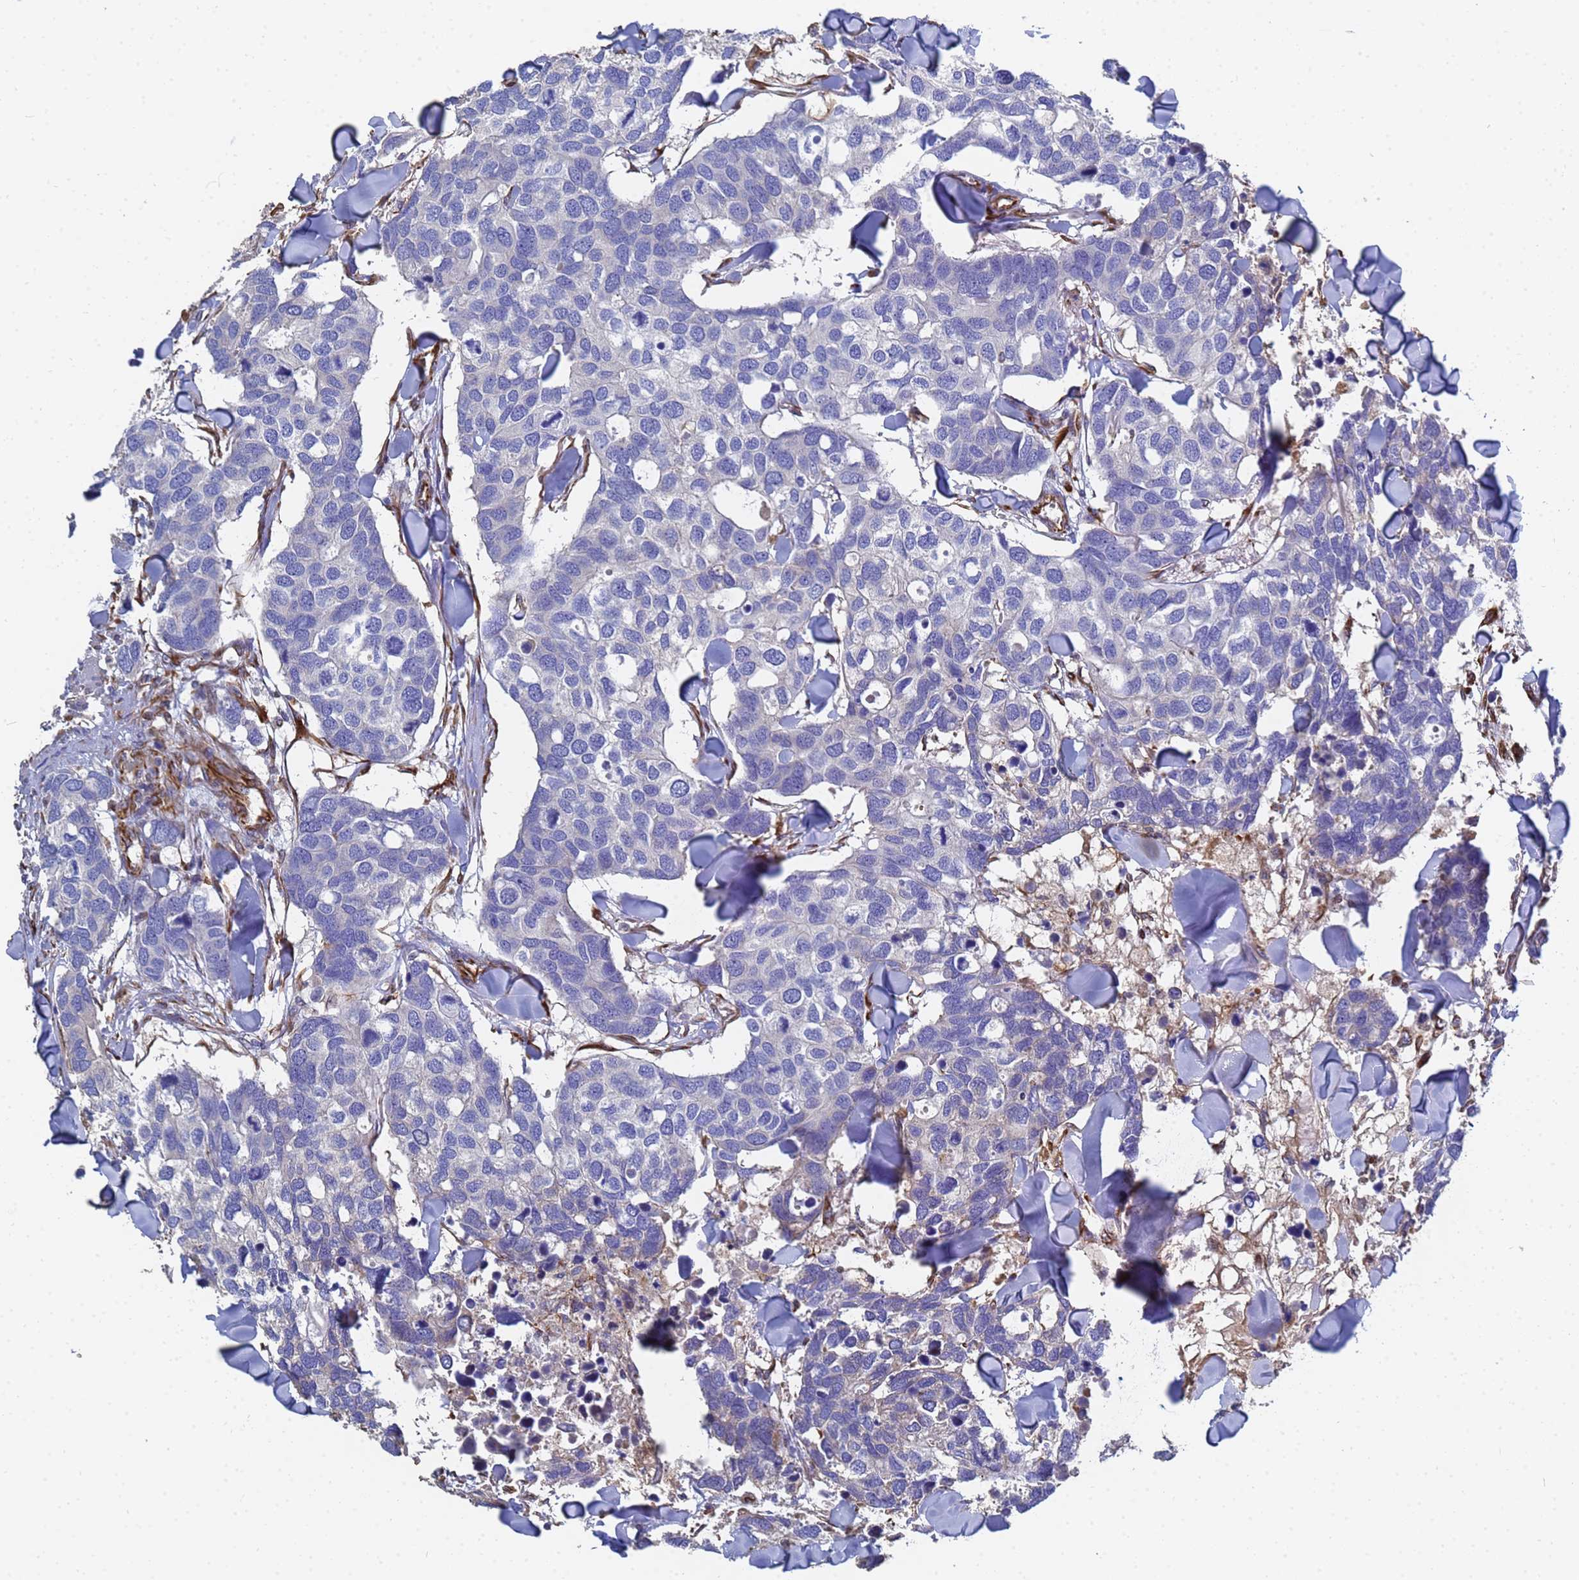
{"staining": {"intensity": "negative", "quantity": "none", "location": "none"}, "tissue": "breast cancer", "cell_type": "Tumor cells", "image_type": "cancer", "snomed": [{"axis": "morphology", "description": "Duct carcinoma"}, {"axis": "topography", "description": "Breast"}], "caption": "IHC micrograph of neoplastic tissue: intraductal carcinoma (breast) stained with DAB displays no significant protein expression in tumor cells.", "gene": "SYT13", "patient": {"sex": "female", "age": 83}}